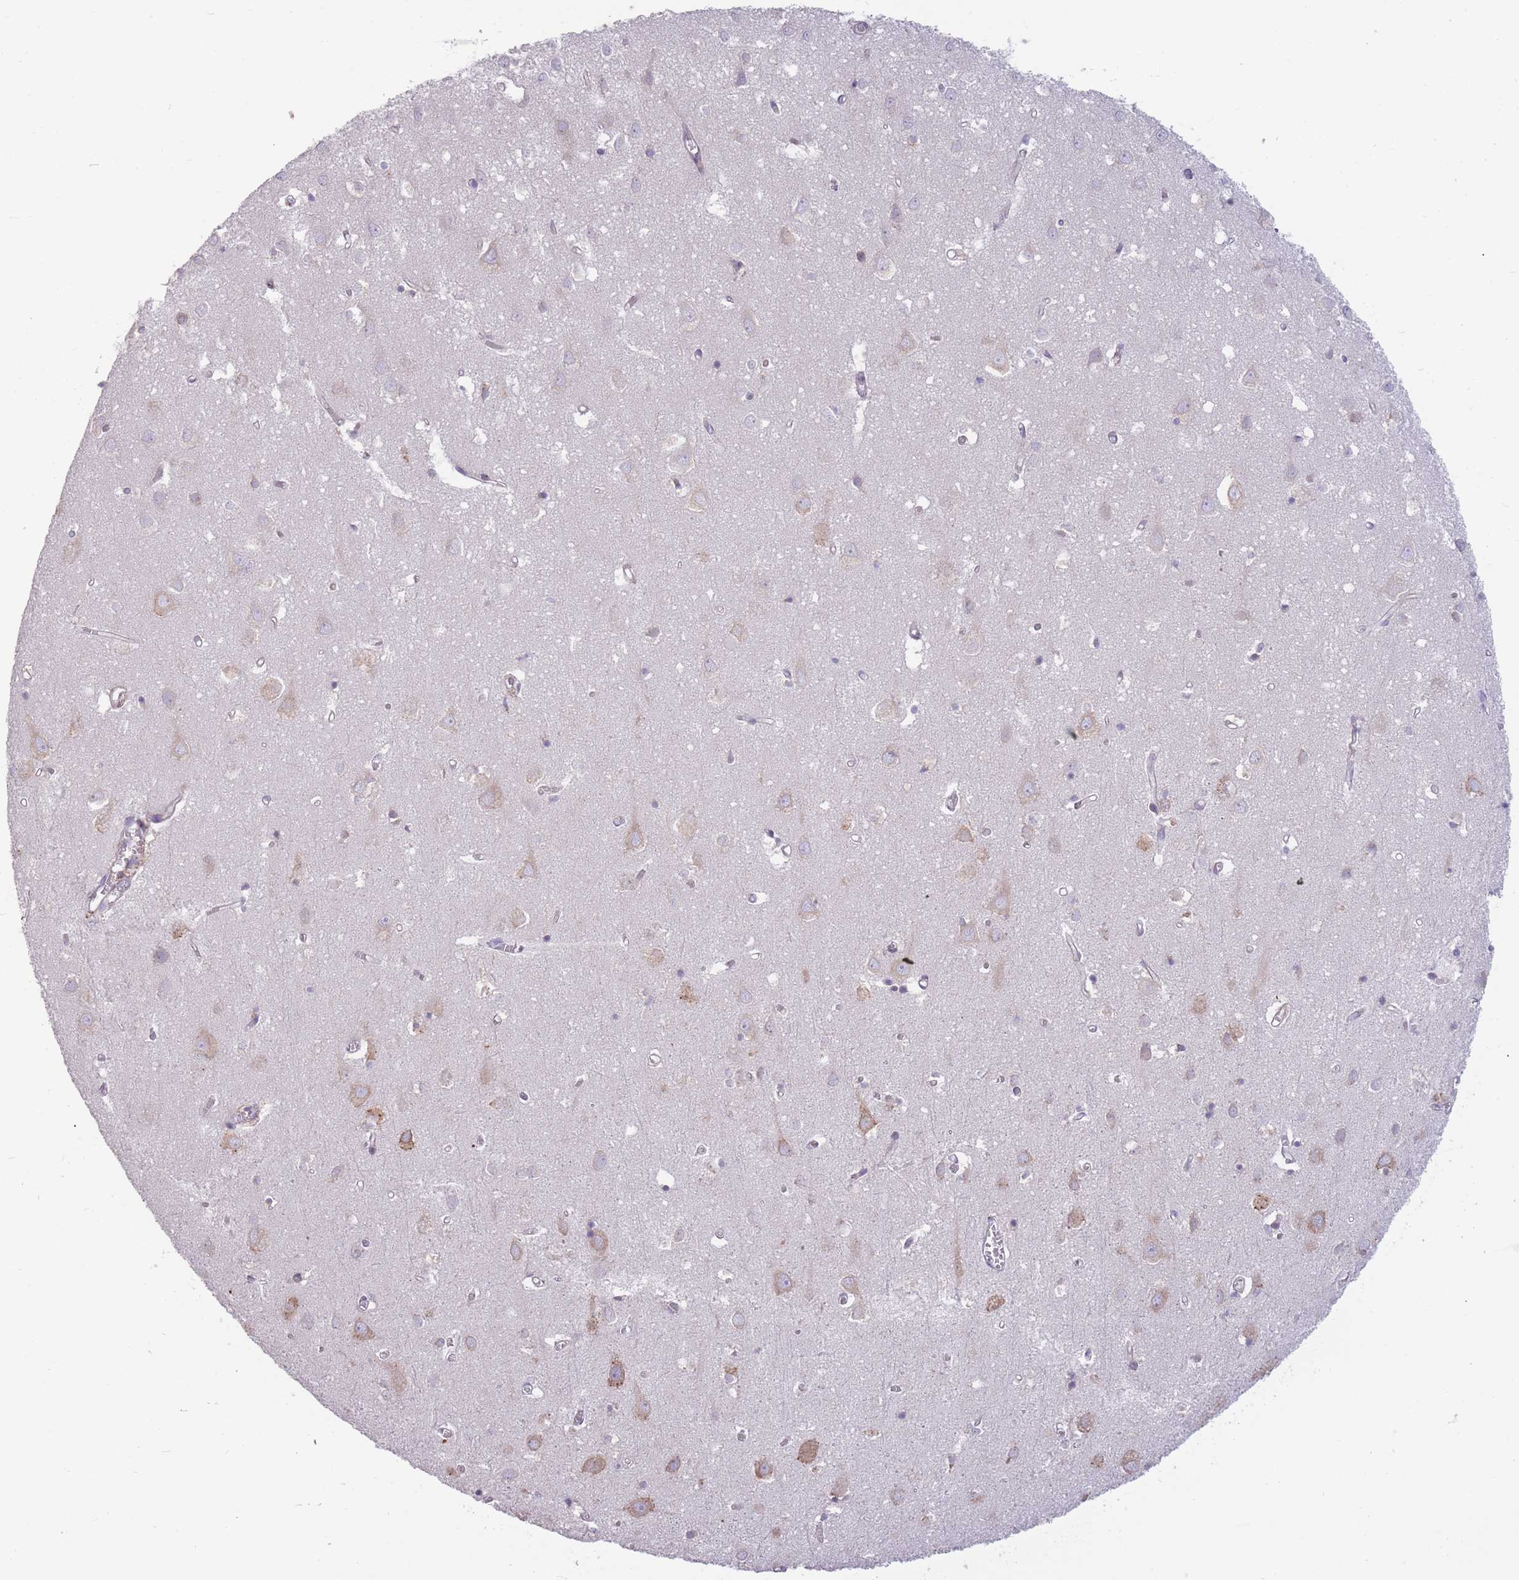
{"staining": {"intensity": "negative", "quantity": "none", "location": "none"}, "tissue": "cerebral cortex", "cell_type": "Endothelial cells", "image_type": "normal", "snomed": [{"axis": "morphology", "description": "Normal tissue, NOS"}, {"axis": "topography", "description": "Cerebral cortex"}], "caption": "IHC image of normal cerebral cortex: cerebral cortex stained with DAB demonstrates no significant protein positivity in endothelial cells. (Immunohistochemistry (ihc), brightfield microscopy, high magnification).", "gene": "TRAPPC5", "patient": {"sex": "male", "age": 70}}